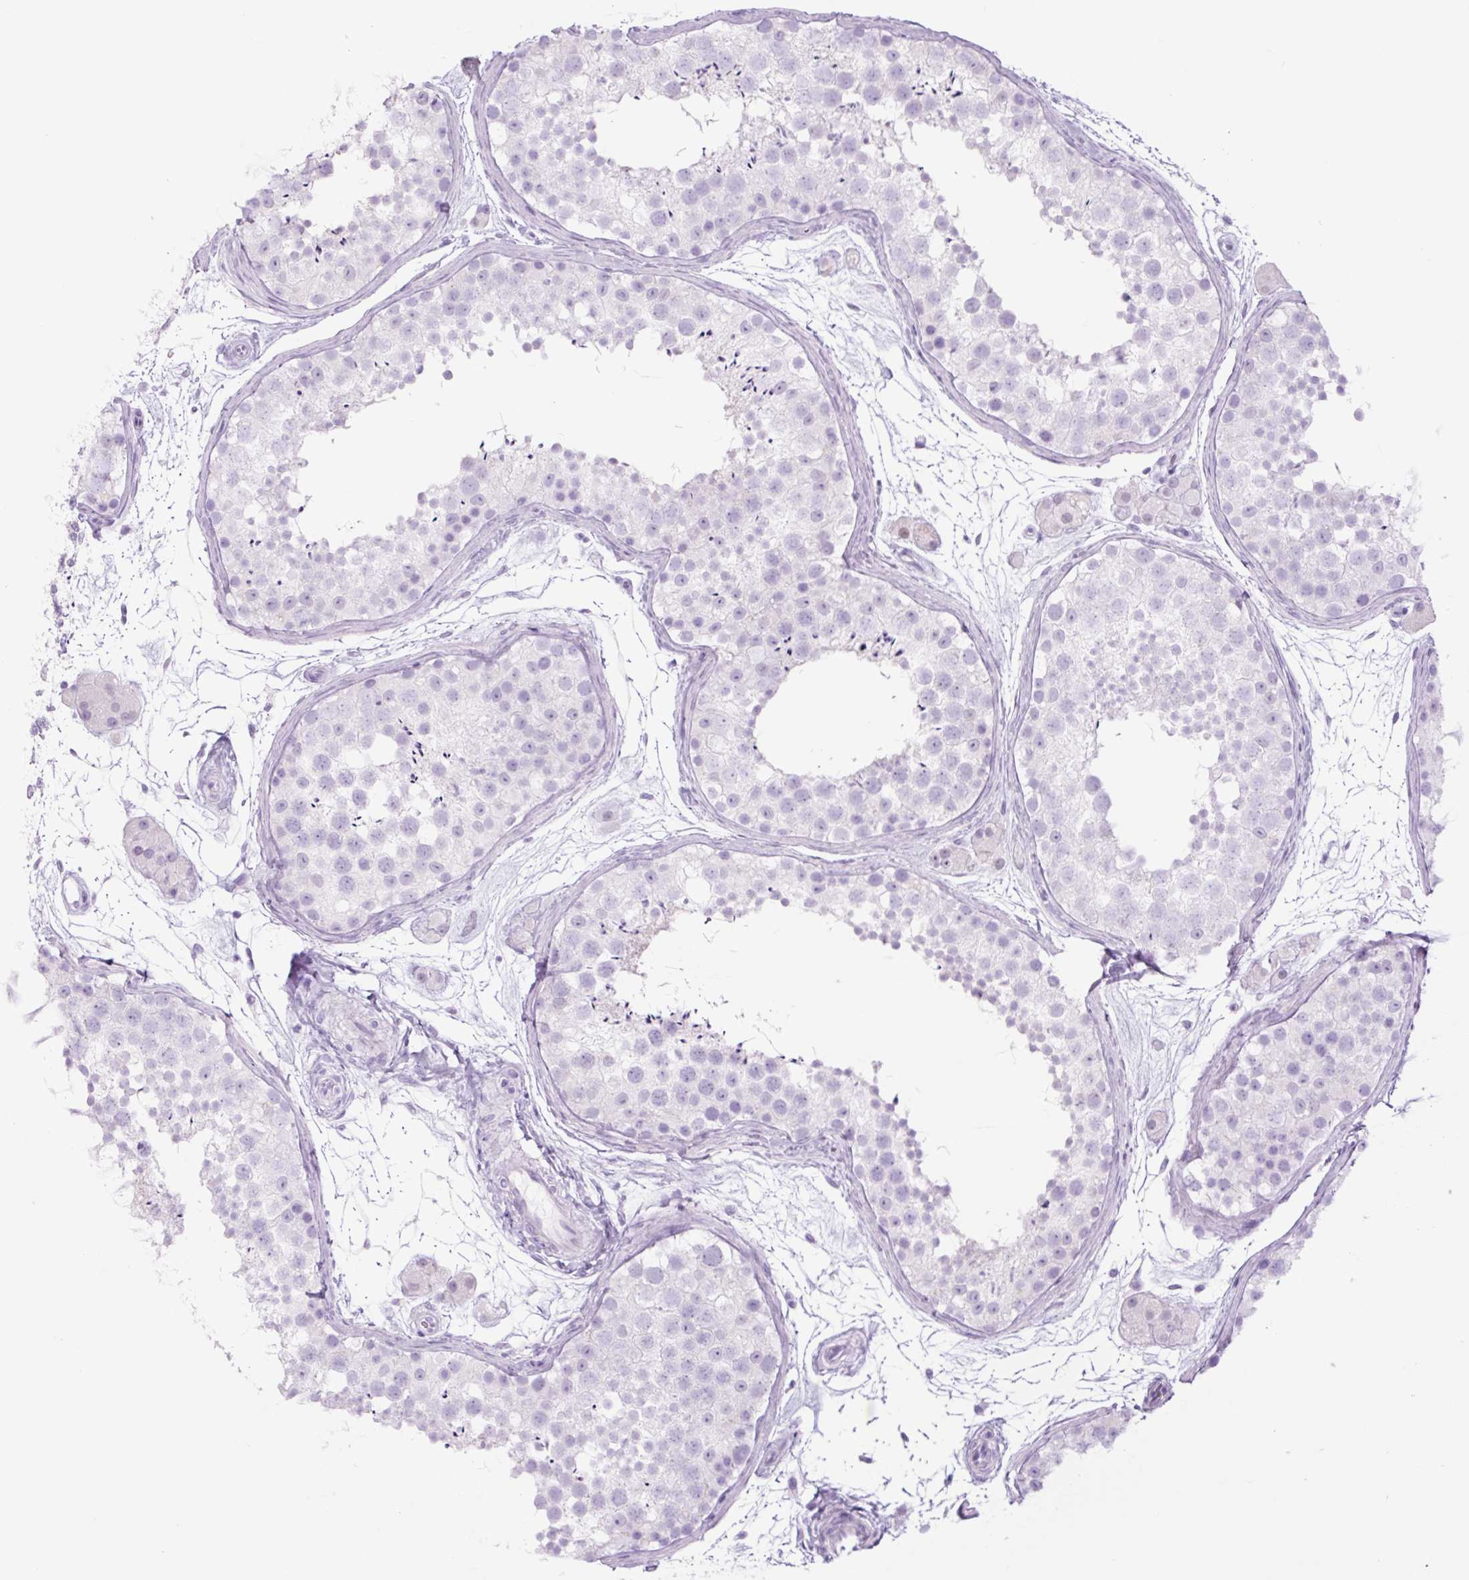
{"staining": {"intensity": "negative", "quantity": "none", "location": "none"}, "tissue": "testis", "cell_type": "Cells in seminiferous ducts", "image_type": "normal", "snomed": [{"axis": "morphology", "description": "Normal tissue, NOS"}, {"axis": "topography", "description": "Testis"}], "caption": "Protein analysis of unremarkable testis exhibits no significant expression in cells in seminiferous ducts. (DAB immunohistochemistry with hematoxylin counter stain).", "gene": "TFF2", "patient": {"sex": "male", "age": 41}}